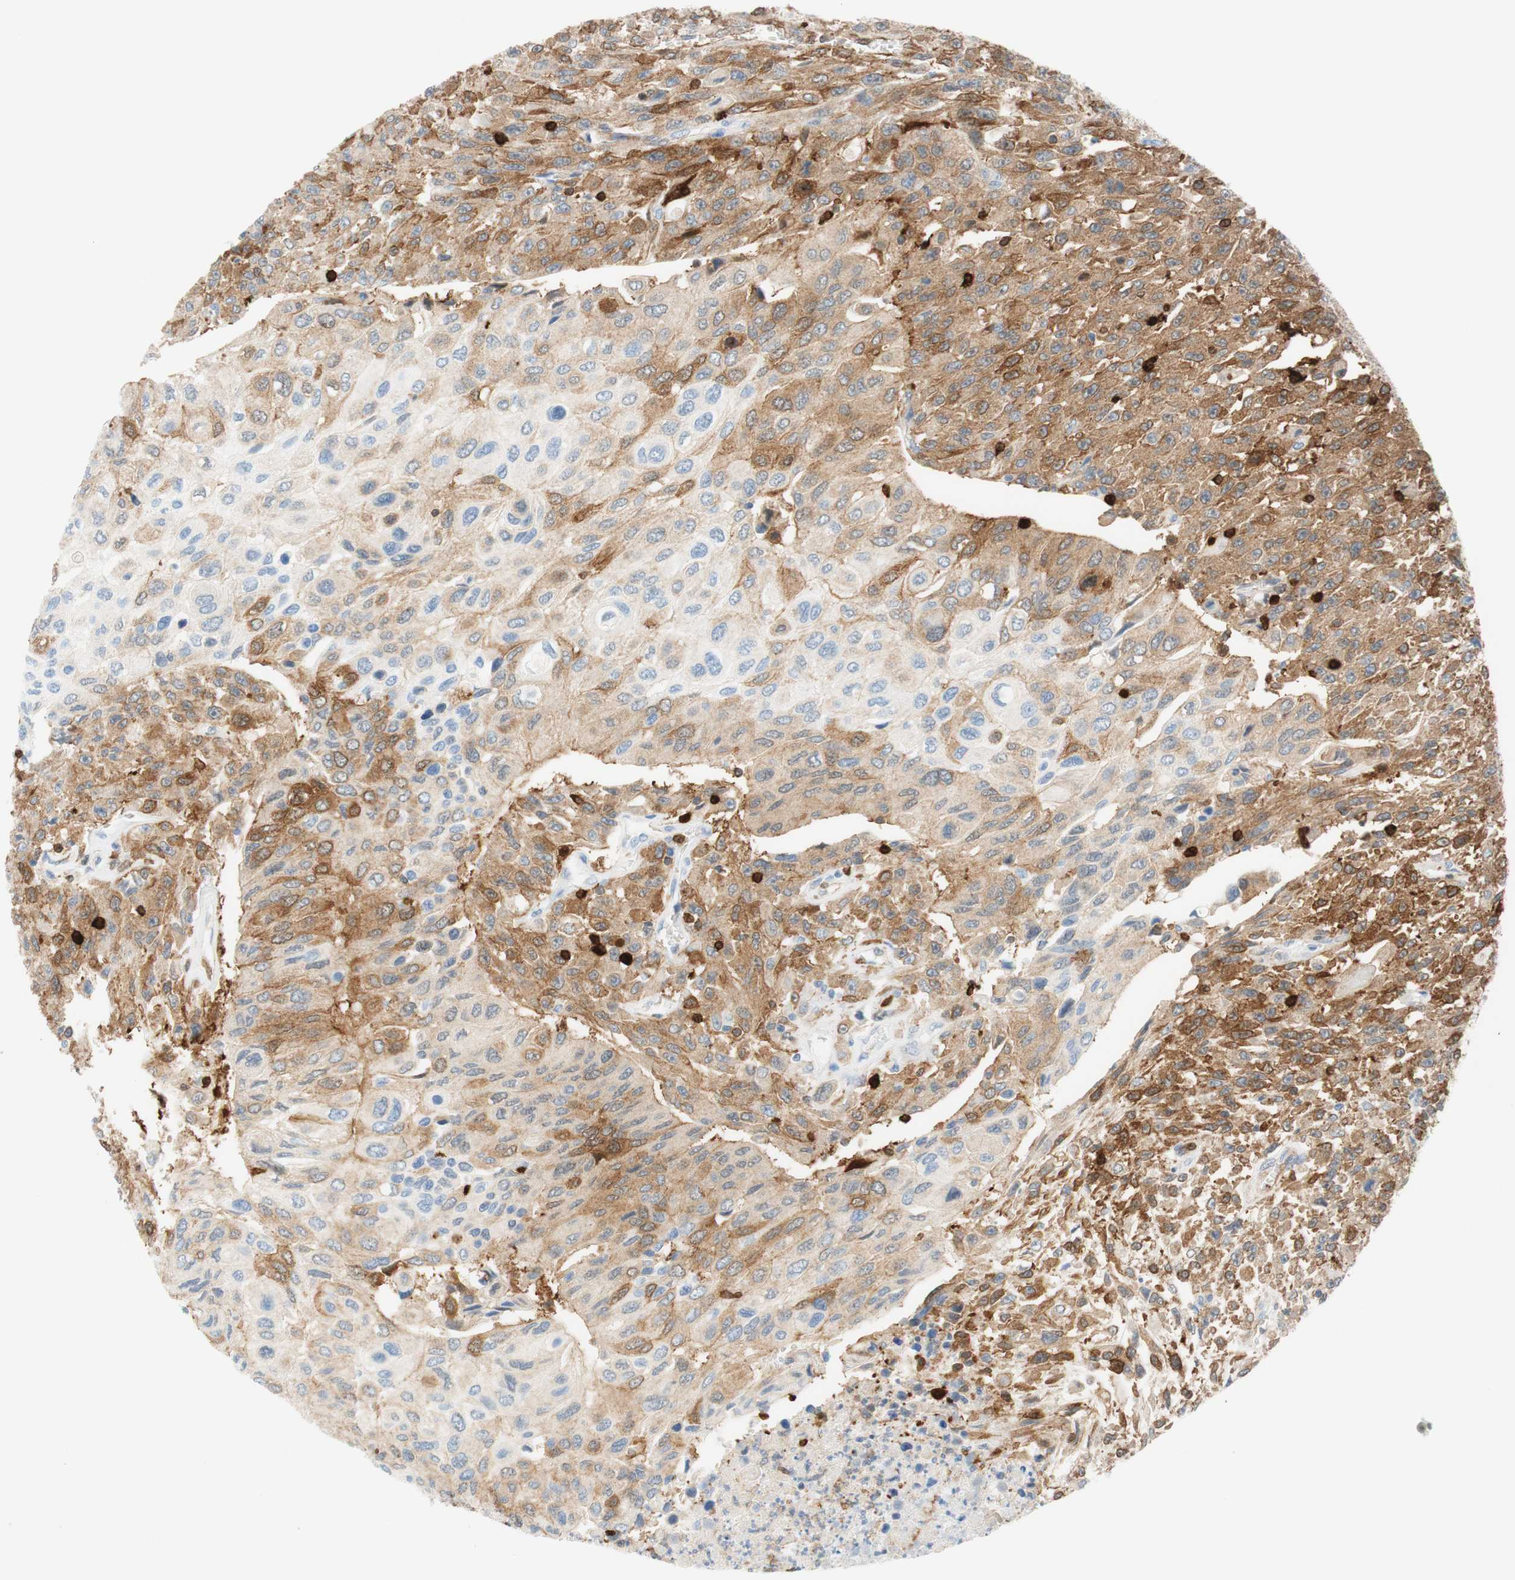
{"staining": {"intensity": "moderate", "quantity": "25%-75%", "location": "cytoplasmic/membranous"}, "tissue": "urothelial cancer", "cell_type": "Tumor cells", "image_type": "cancer", "snomed": [{"axis": "morphology", "description": "Urothelial carcinoma, High grade"}, {"axis": "topography", "description": "Urinary bladder"}], "caption": "Immunohistochemistry of human urothelial cancer displays medium levels of moderate cytoplasmic/membranous staining in approximately 25%-75% of tumor cells.", "gene": "STMN1", "patient": {"sex": "male", "age": 66}}